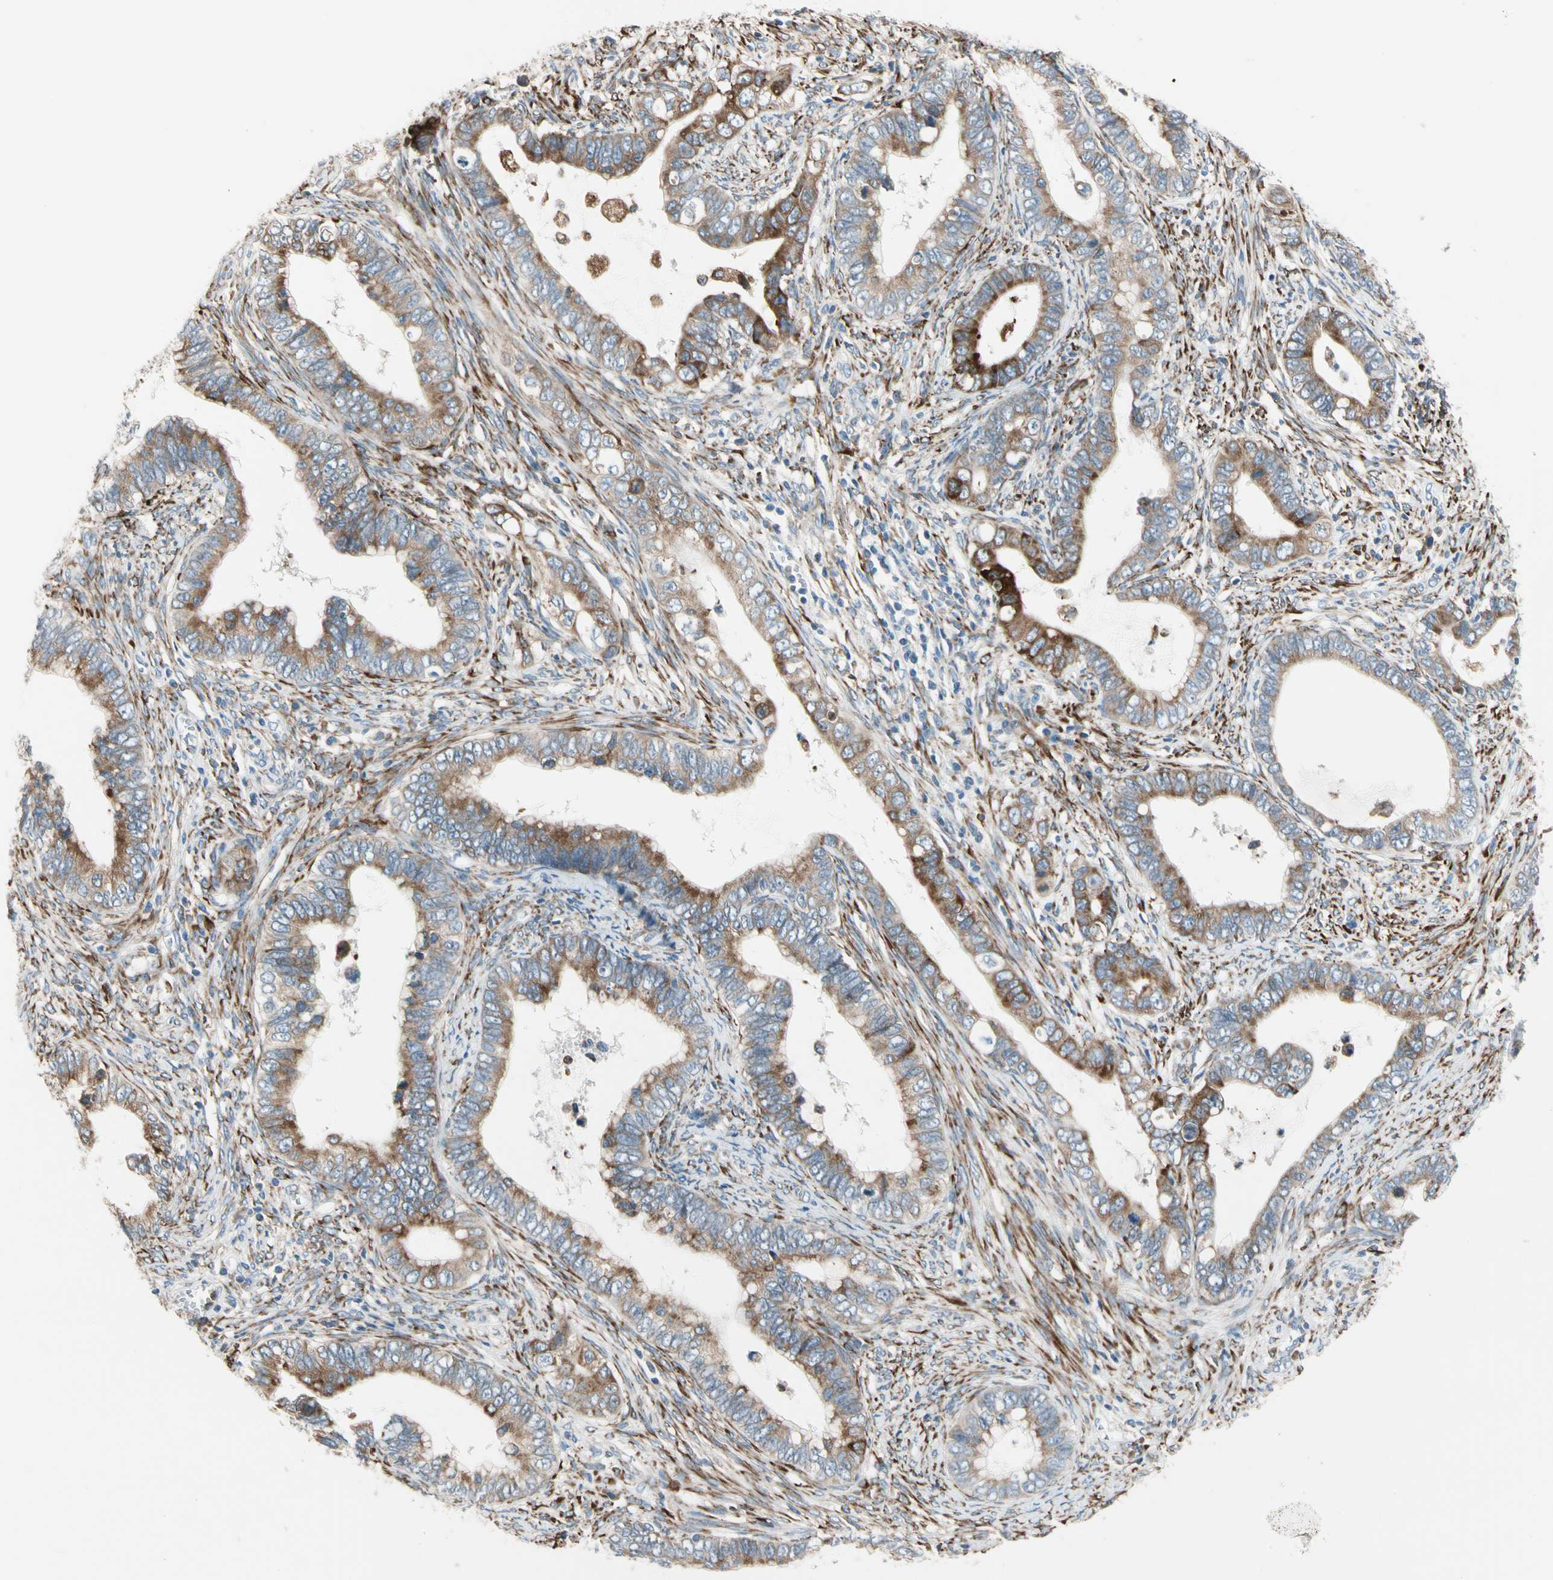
{"staining": {"intensity": "moderate", "quantity": ">75%", "location": "cytoplasmic/membranous"}, "tissue": "cervical cancer", "cell_type": "Tumor cells", "image_type": "cancer", "snomed": [{"axis": "morphology", "description": "Adenocarcinoma, NOS"}, {"axis": "topography", "description": "Cervix"}], "caption": "Immunohistochemical staining of human cervical cancer reveals medium levels of moderate cytoplasmic/membranous protein expression in about >75% of tumor cells.", "gene": "LRPAP1", "patient": {"sex": "female", "age": 44}}